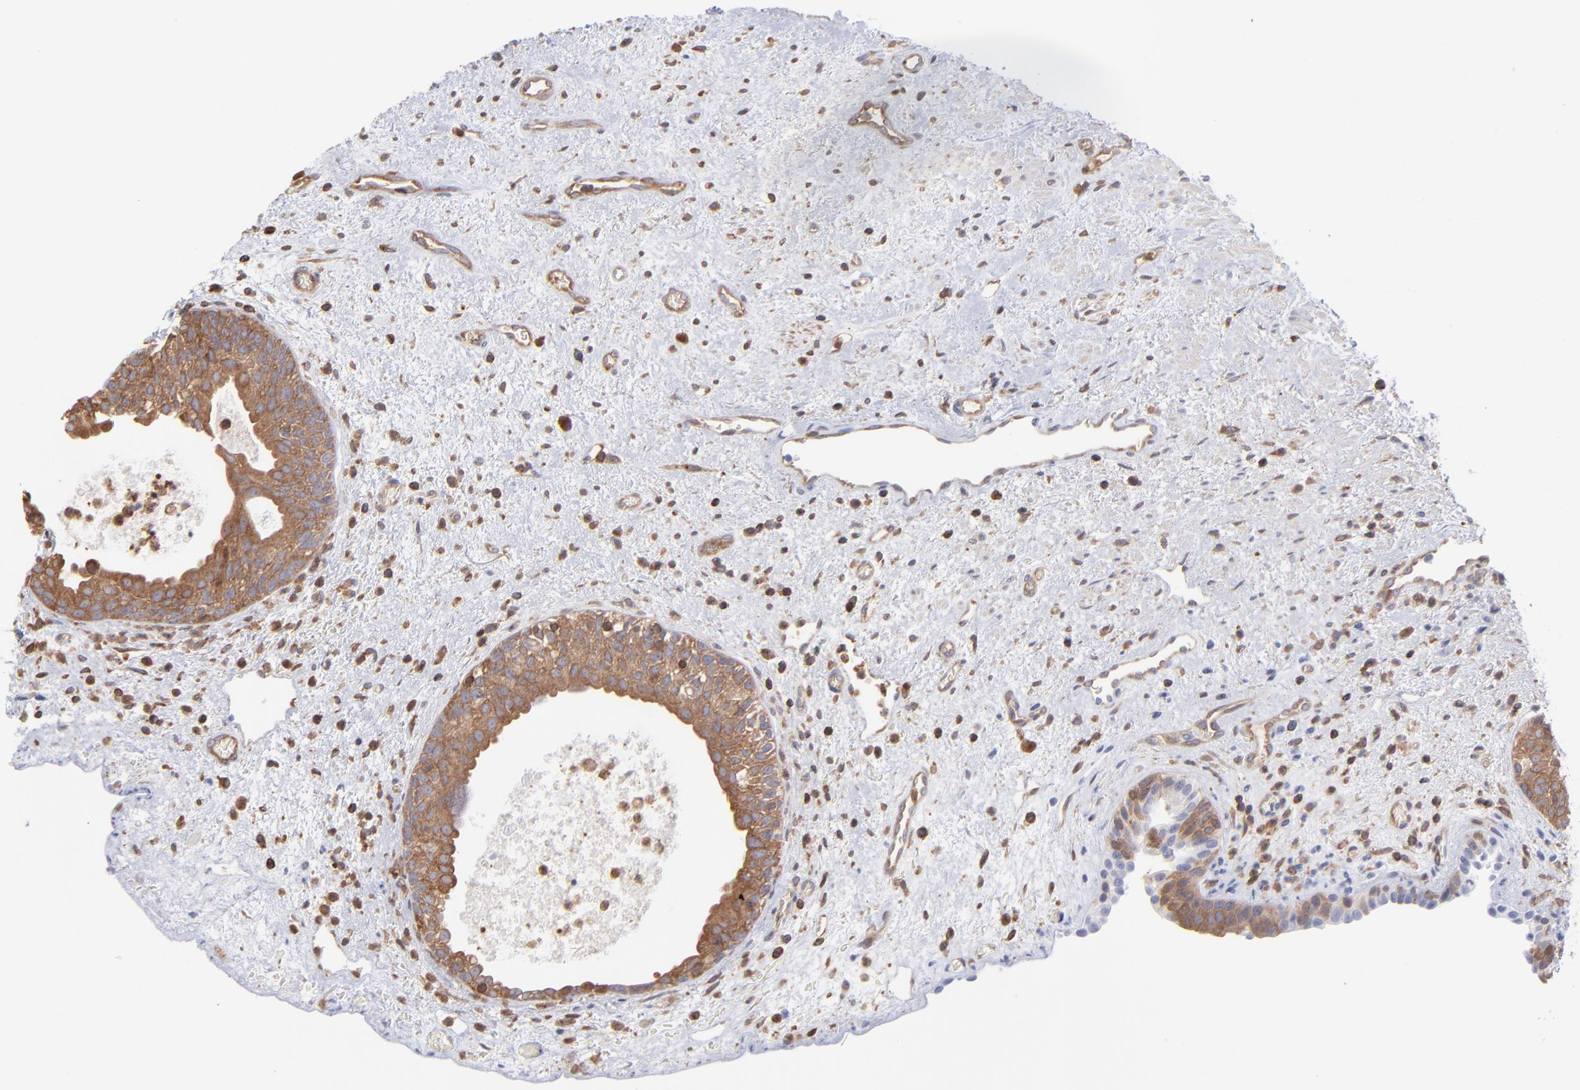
{"staining": {"intensity": "strong", "quantity": ">75%", "location": "cytoplasmic/membranous"}, "tissue": "urinary bladder", "cell_type": "Urothelial cells", "image_type": "normal", "snomed": [{"axis": "morphology", "description": "Normal tissue, NOS"}, {"axis": "topography", "description": "Urinary bladder"}], "caption": "Immunohistochemistry (DAB (3,3'-diaminobenzidine)) staining of normal human urinary bladder shows strong cytoplasmic/membranous protein positivity in approximately >75% of urothelial cells. (IHC, brightfield microscopy, high magnification).", "gene": "MAP2K2", "patient": {"sex": "male", "age": 48}}